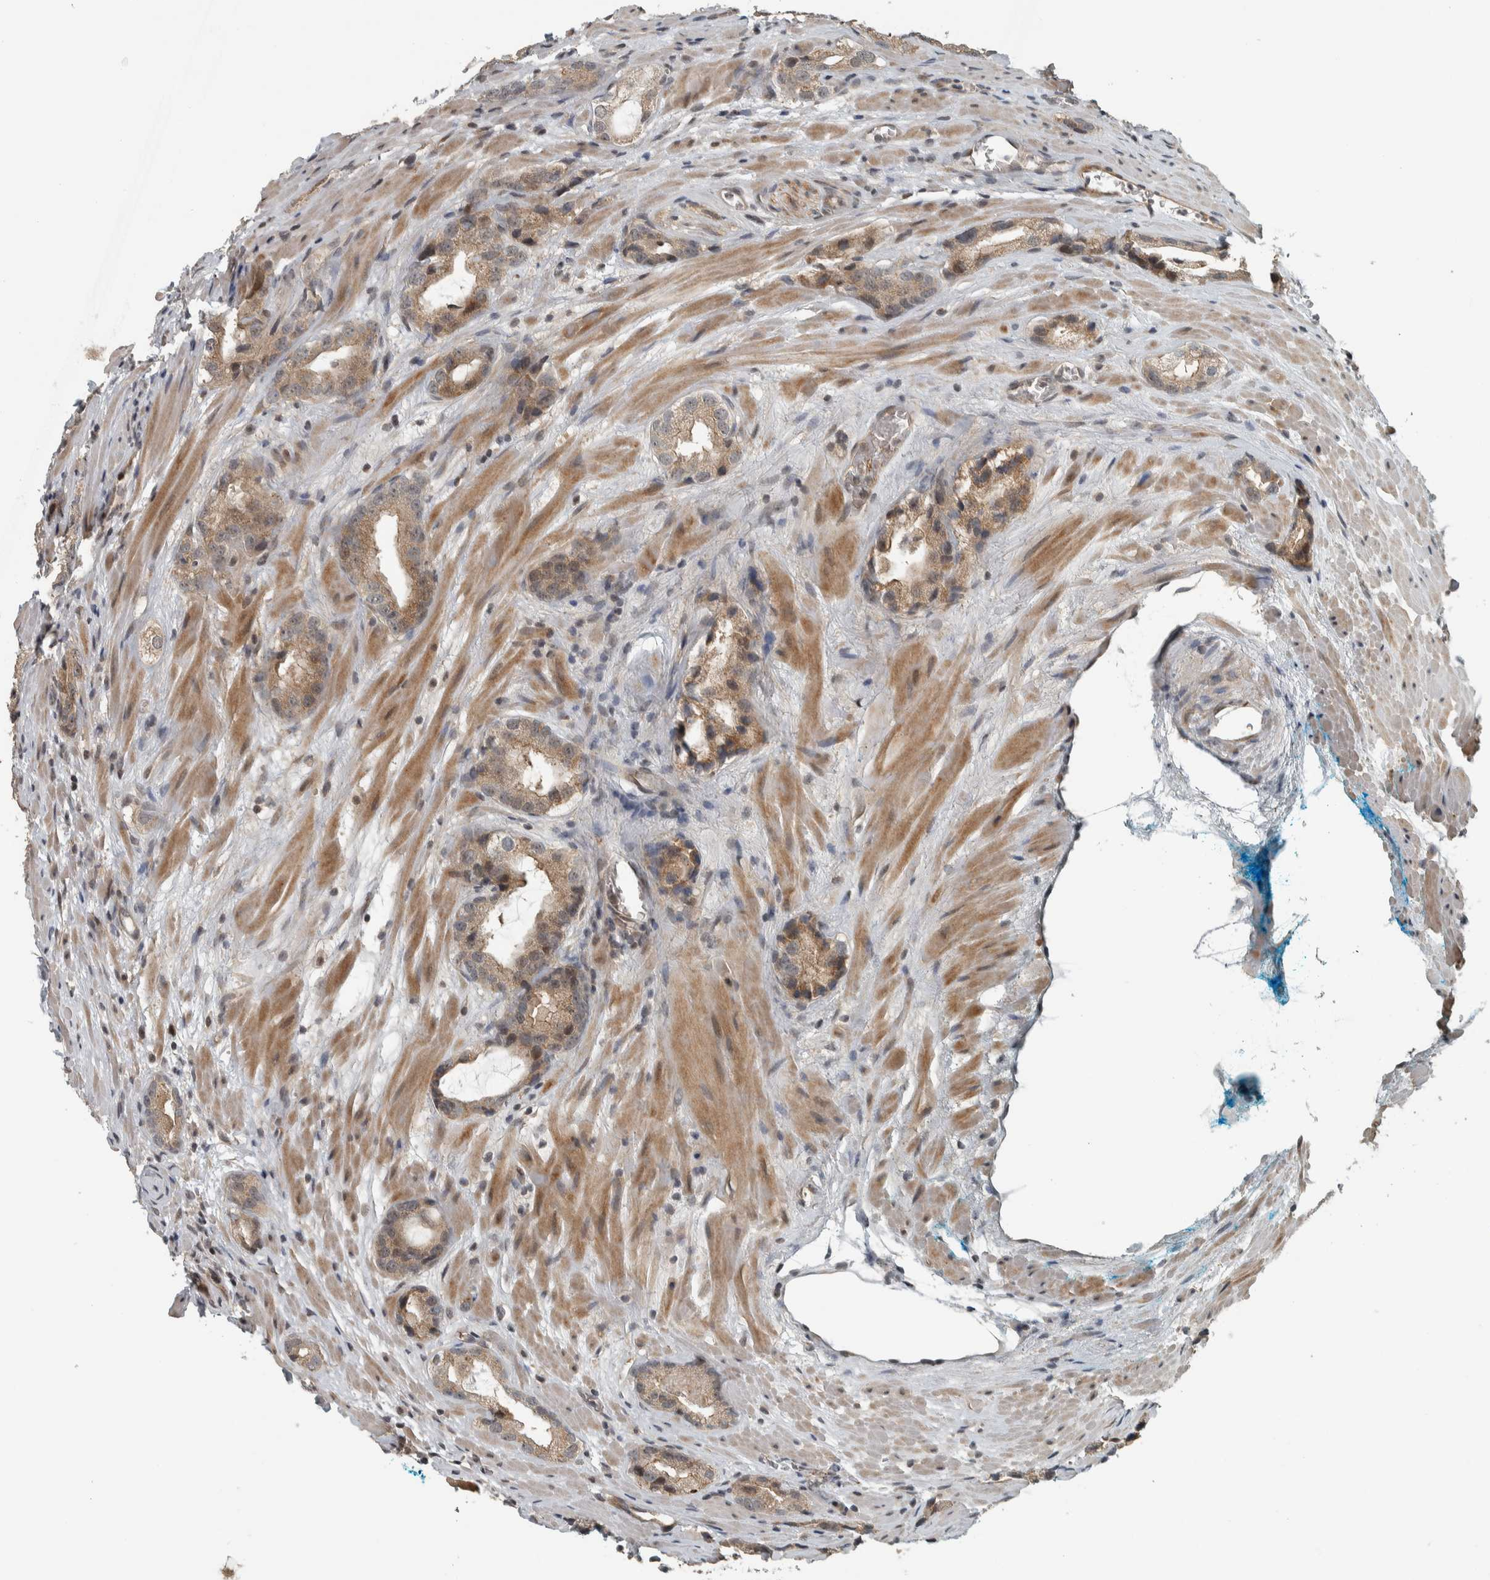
{"staining": {"intensity": "moderate", "quantity": ">75%", "location": "cytoplasmic/membranous"}, "tissue": "prostate cancer", "cell_type": "Tumor cells", "image_type": "cancer", "snomed": [{"axis": "morphology", "description": "Adenocarcinoma, High grade"}, {"axis": "topography", "description": "Prostate"}], "caption": "Immunohistochemistry (IHC) image of neoplastic tissue: prostate high-grade adenocarcinoma stained using immunohistochemistry (IHC) exhibits medium levels of moderate protein expression localized specifically in the cytoplasmic/membranous of tumor cells, appearing as a cytoplasmic/membranous brown color.", "gene": "NAPG", "patient": {"sex": "male", "age": 63}}